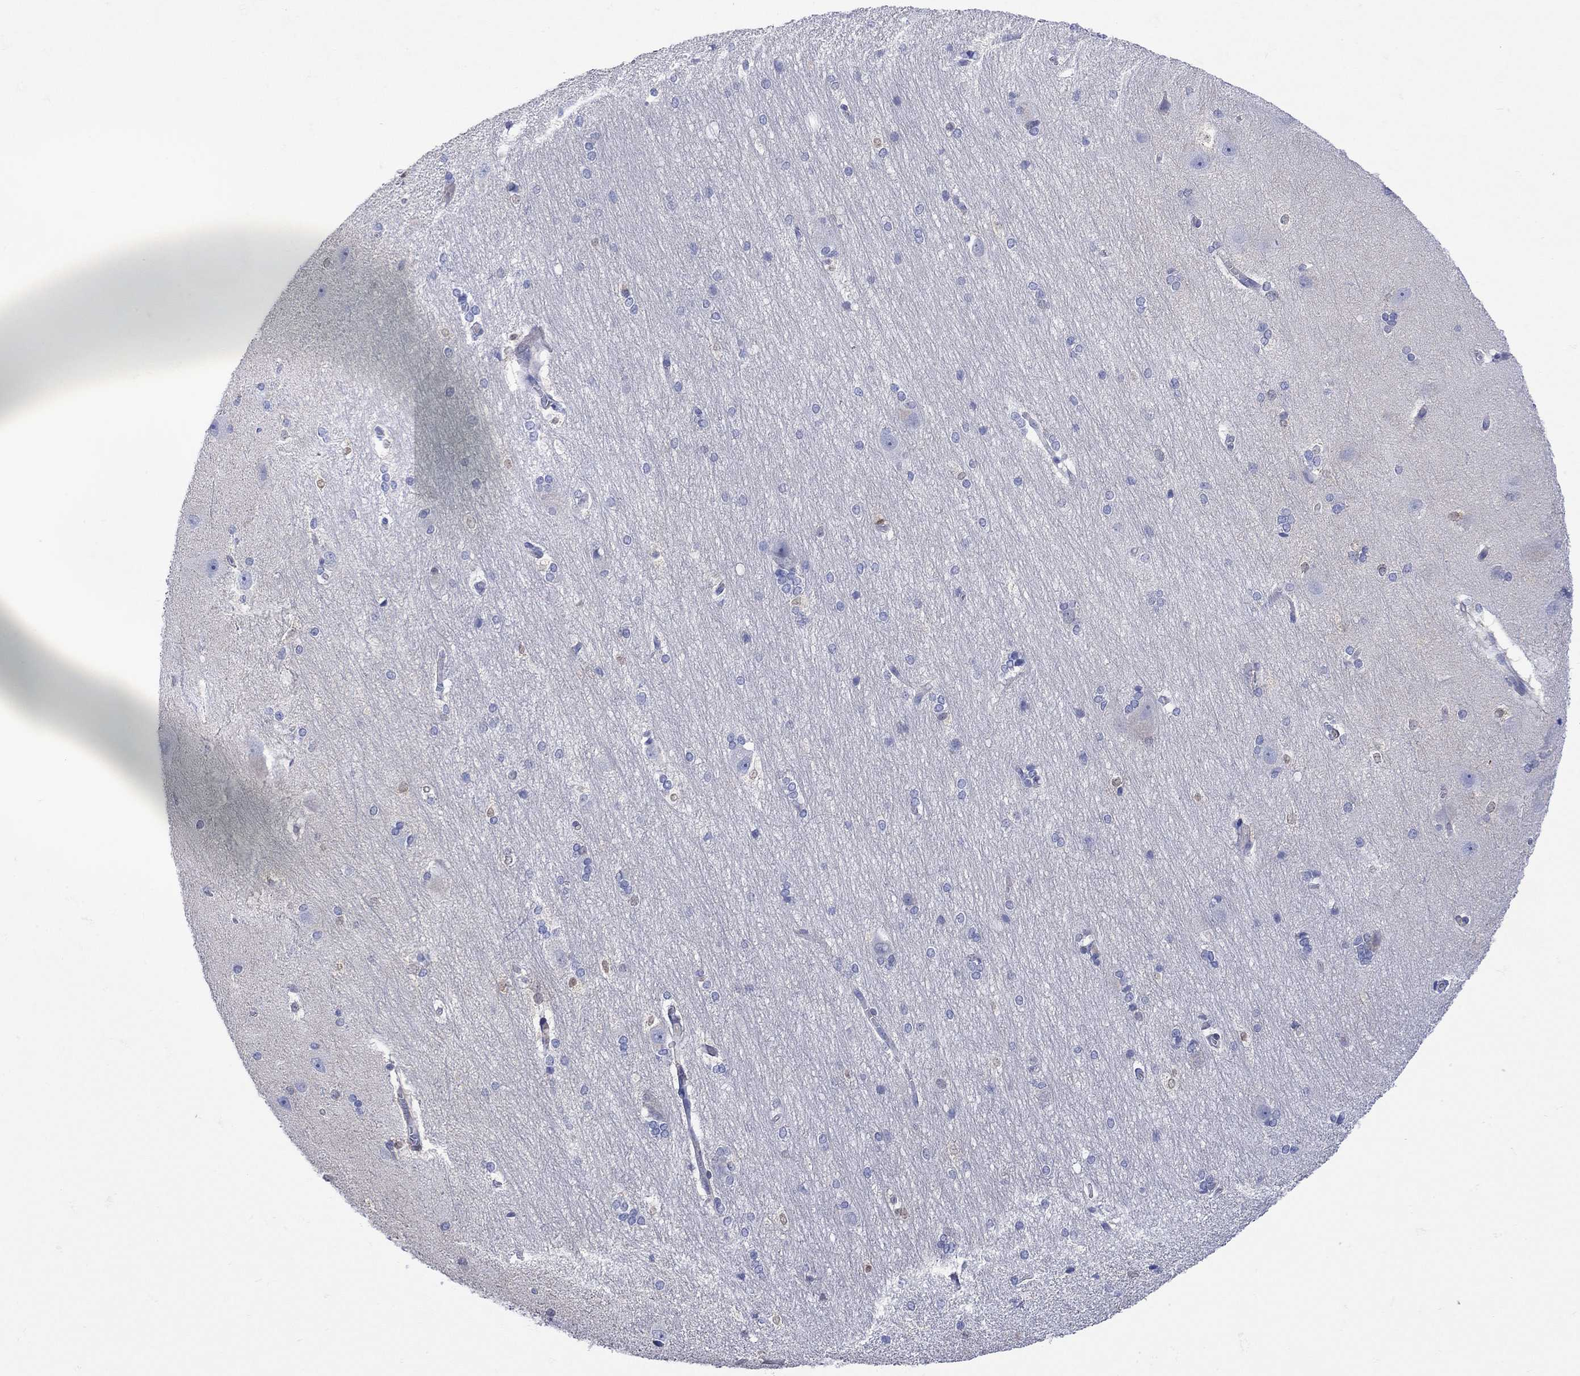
{"staining": {"intensity": "negative", "quantity": "none", "location": "none"}, "tissue": "hippocampus", "cell_type": "Glial cells", "image_type": "normal", "snomed": [{"axis": "morphology", "description": "Normal tissue, NOS"}, {"axis": "topography", "description": "Cerebral cortex"}, {"axis": "topography", "description": "Hippocampus"}], "caption": "Micrograph shows no protein expression in glial cells of benign hippocampus.", "gene": "MSI1", "patient": {"sex": "female", "age": 19}}